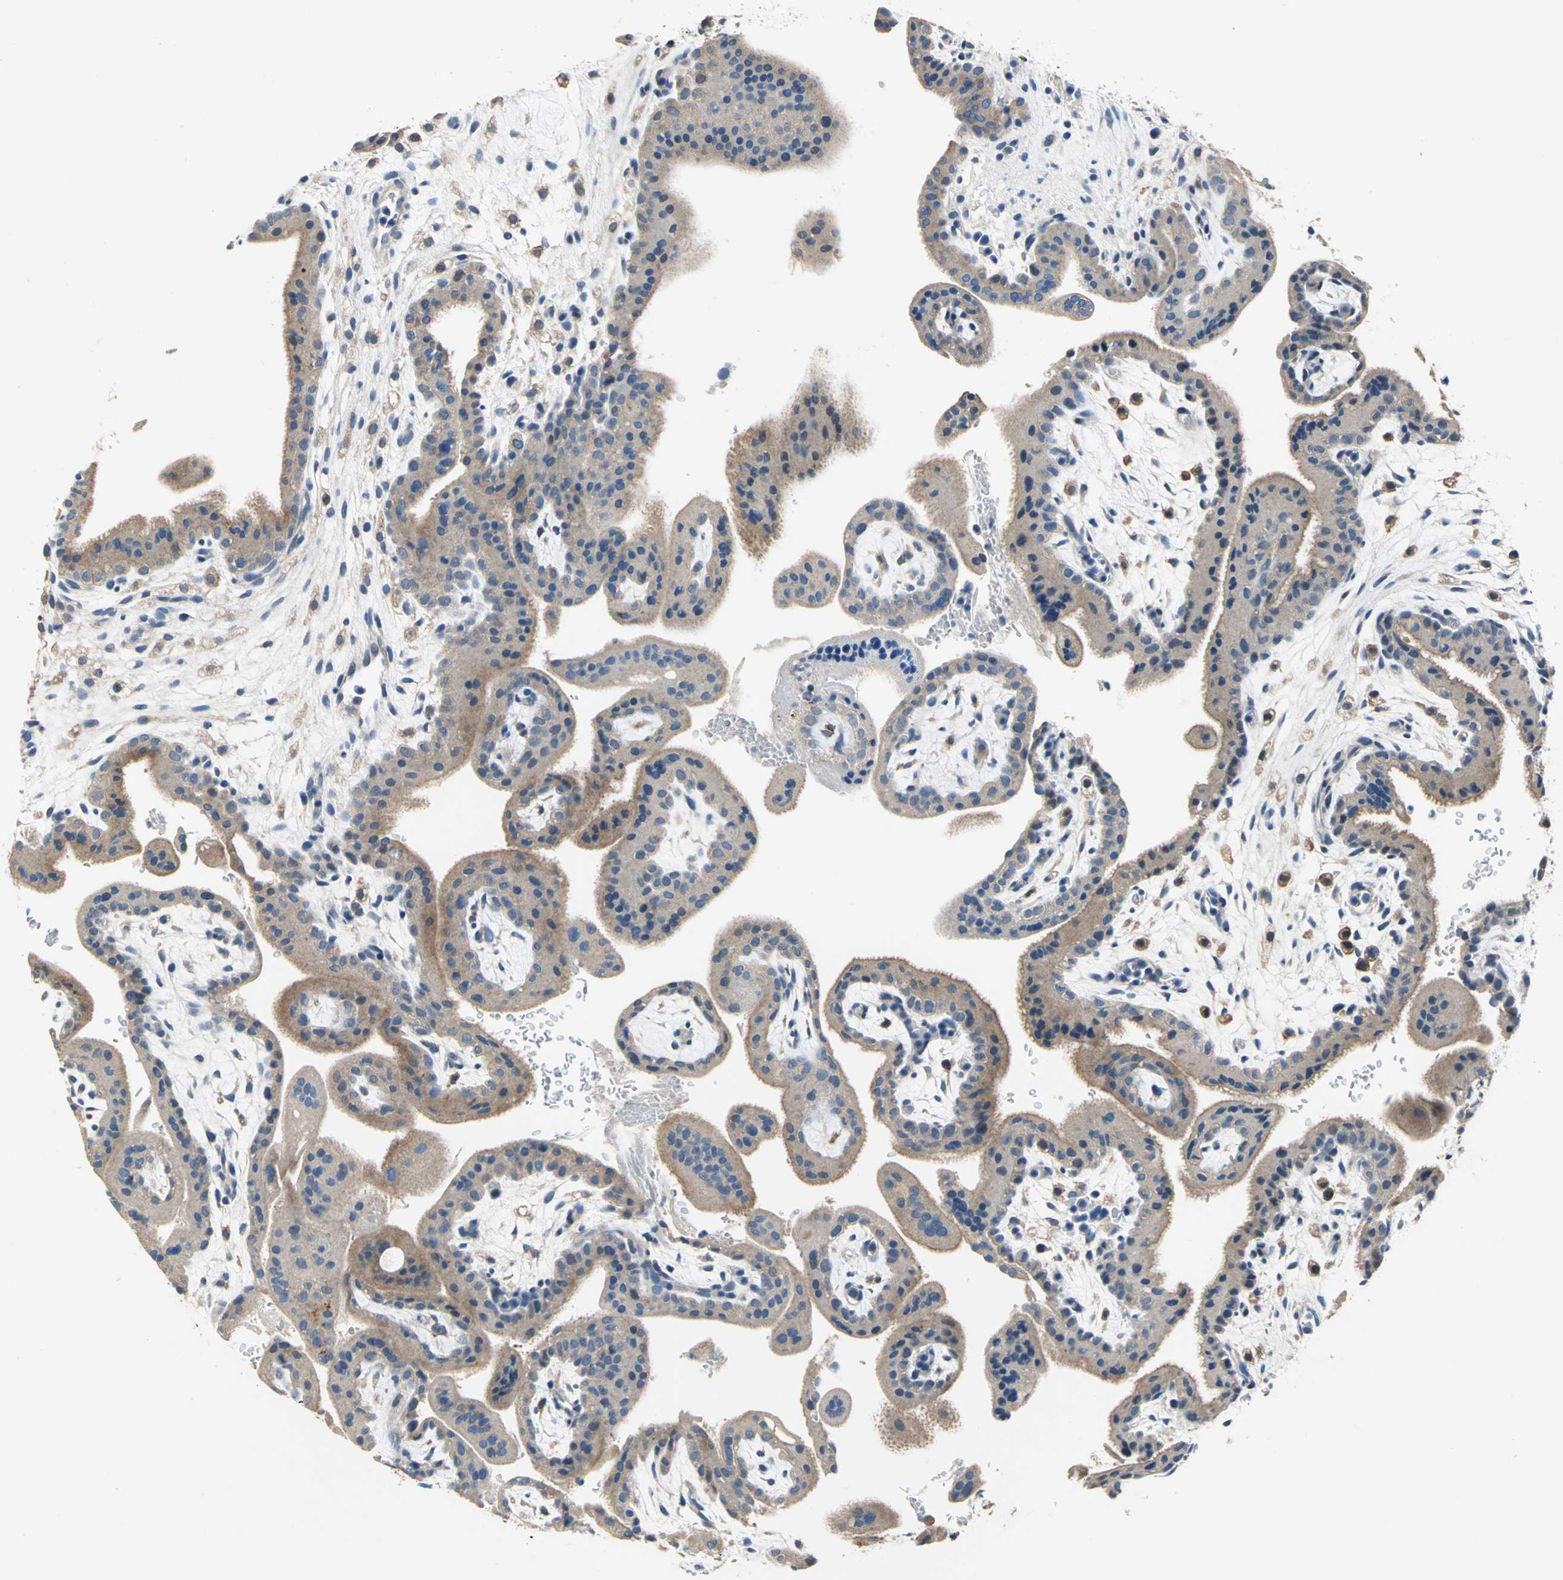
{"staining": {"intensity": "weak", "quantity": ">75%", "location": "cytoplasmic/membranous"}, "tissue": "placenta", "cell_type": "Trophoblastic cells", "image_type": "normal", "snomed": [{"axis": "morphology", "description": "Normal tissue, NOS"}, {"axis": "topography", "description": "Placenta"}], "caption": "Human placenta stained for a protein (brown) reveals weak cytoplasmic/membranous positive expression in approximately >75% of trophoblastic cells.", "gene": "RASD2", "patient": {"sex": "female", "age": 35}}